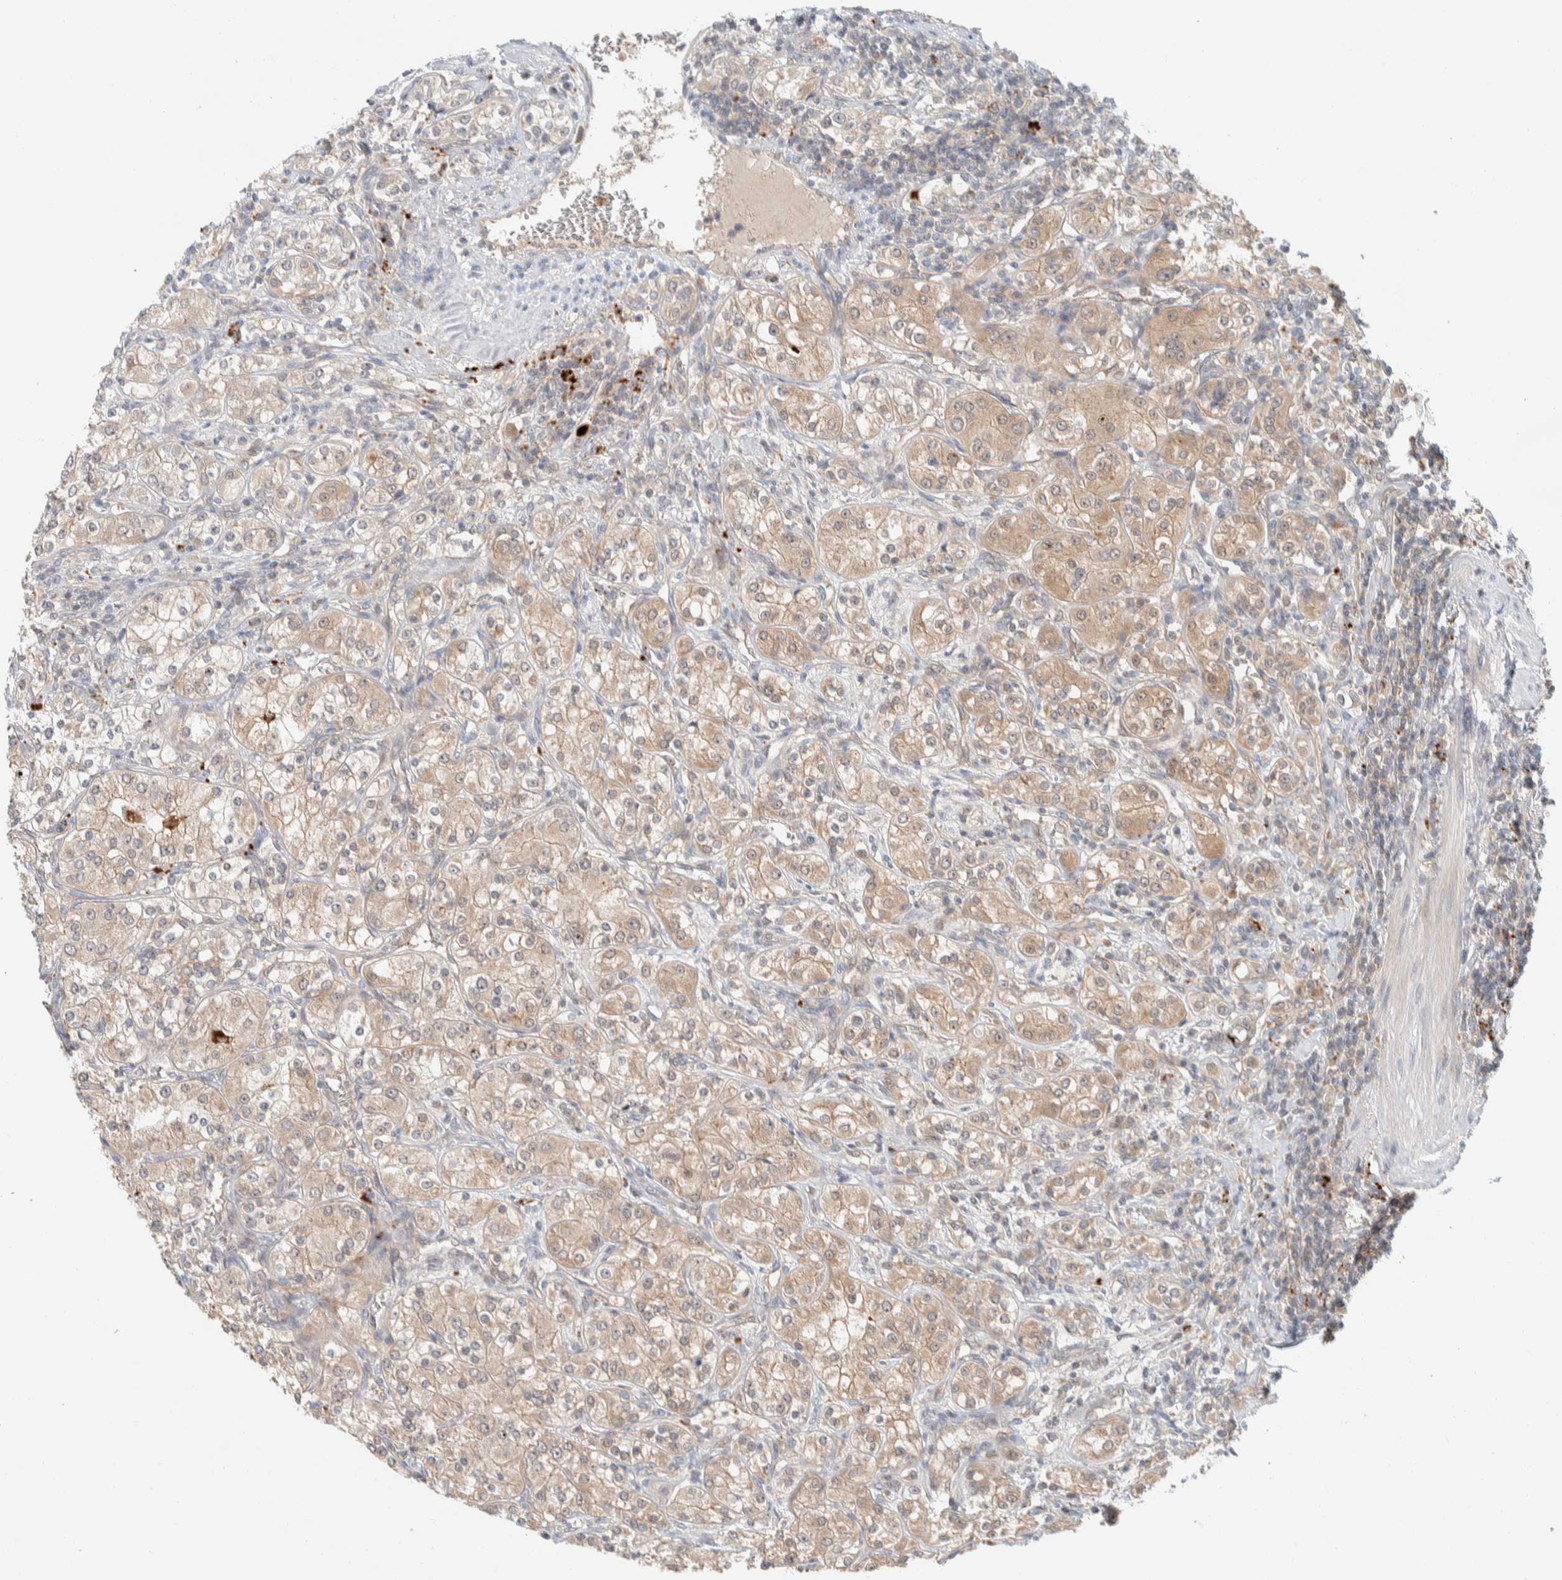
{"staining": {"intensity": "moderate", "quantity": ">75%", "location": "cytoplasmic/membranous"}, "tissue": "renal cancer", "cell_type": "Tumor cells", "image_type": "cancer", "snomed": [{"axis": "morphology", "description": "Adenocarcinoma, NOS"}, {"axis": "topography", "description": "Kidney"}], "caption": "Brown immunohistochemical staining in human renal adenocarcinoma exhibits moderate cytoplasmic/membranous staining in about >75% of tumor cells. The protein is shown in brown color, while the nuclei are stained blue.", "gene": "GCLM", "patient": {"sex": "male", "age": 77}}